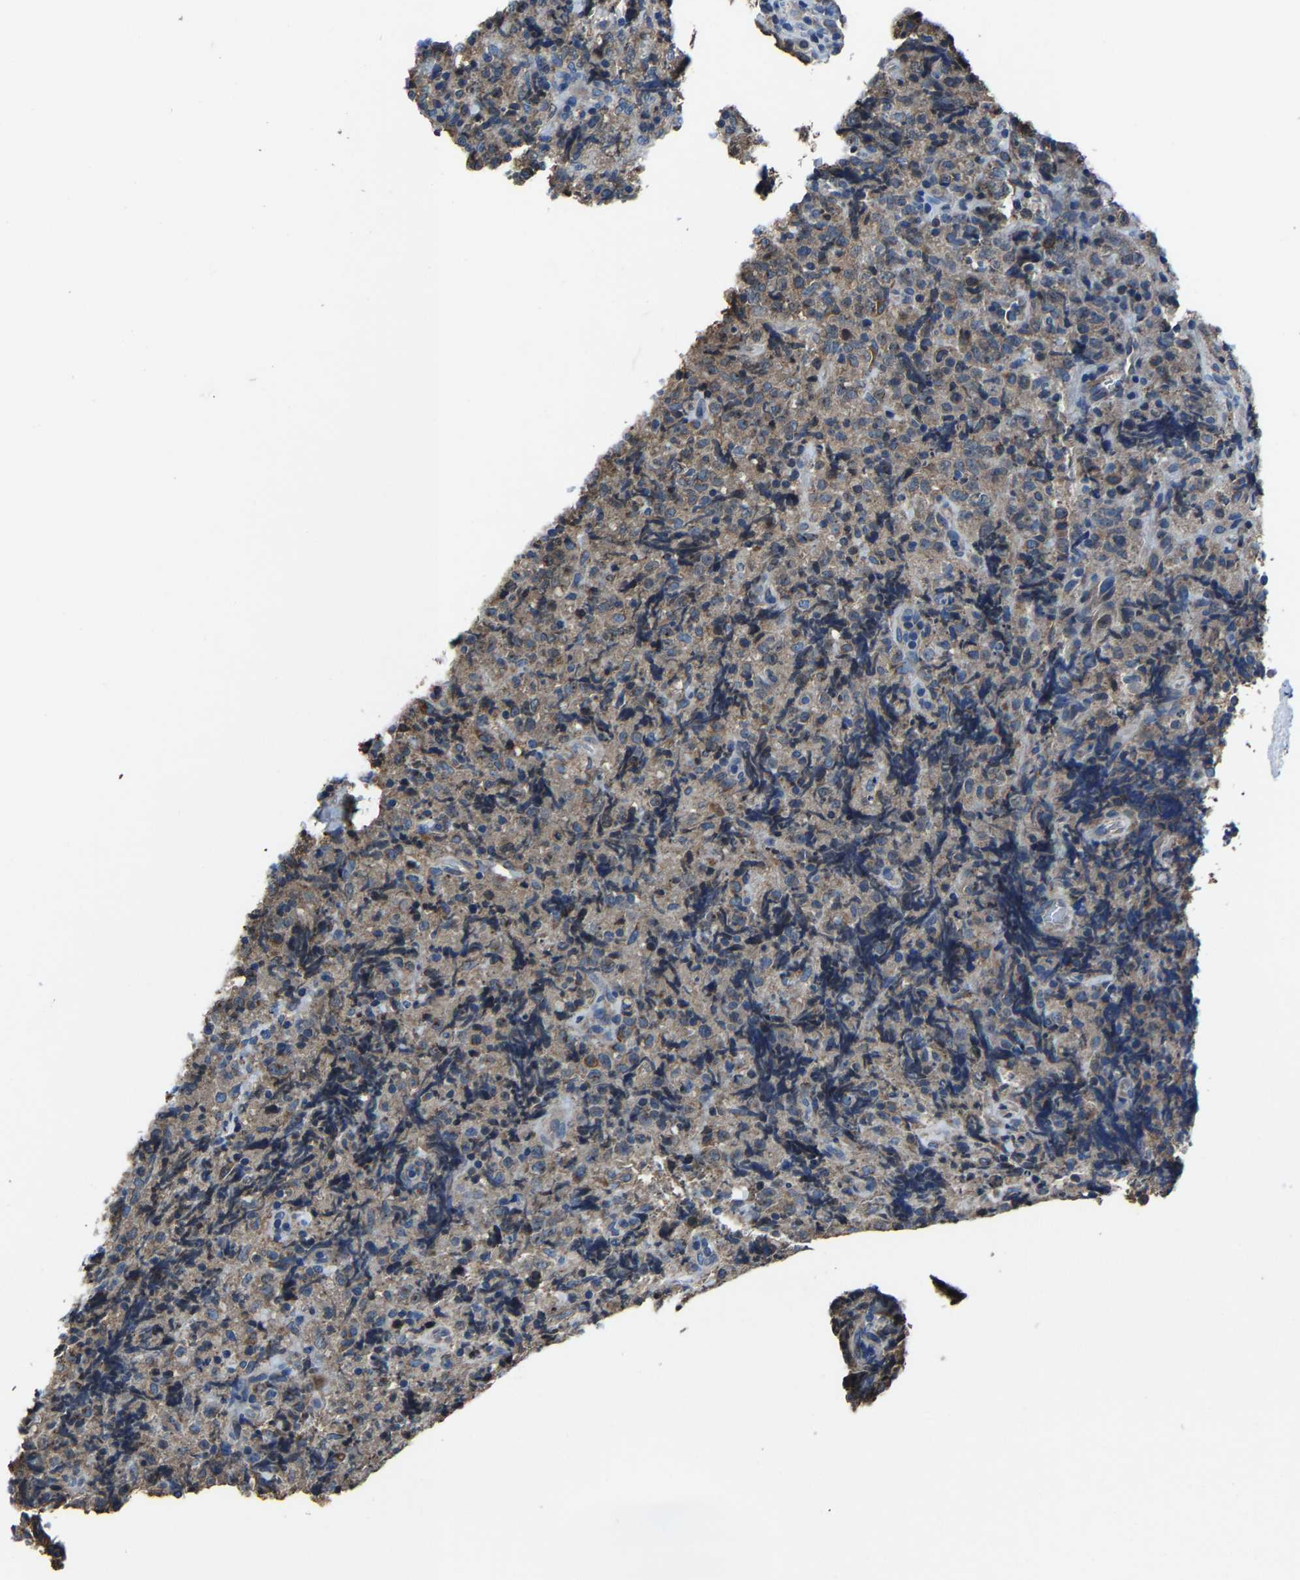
{"staining": {"intensity": "weak", "quantity": "<25%", "location": "cytoplasmic/membranous"}, "tissue": "lymphoma", "cell_type": "Tumor cells", "image_type": "cancer", "snomed": [{"axis": "morphology", "description": "Malignant lymphoma, non-Hodgkin's type, High grade"}, {"axis": "topography", "description": "Tonsil"}], "caption": "Immunohistochemistry (IHC) histopathology image of neoplastic tissue: high-grade malignant lymphoma, non-Hodgkin's type stained with DAB (3,3'-diaminobenzidine) displays no significant protein staining in tumor cells.", "gene": "STRBP", "patient": {"sex": "female", "age": 36}}